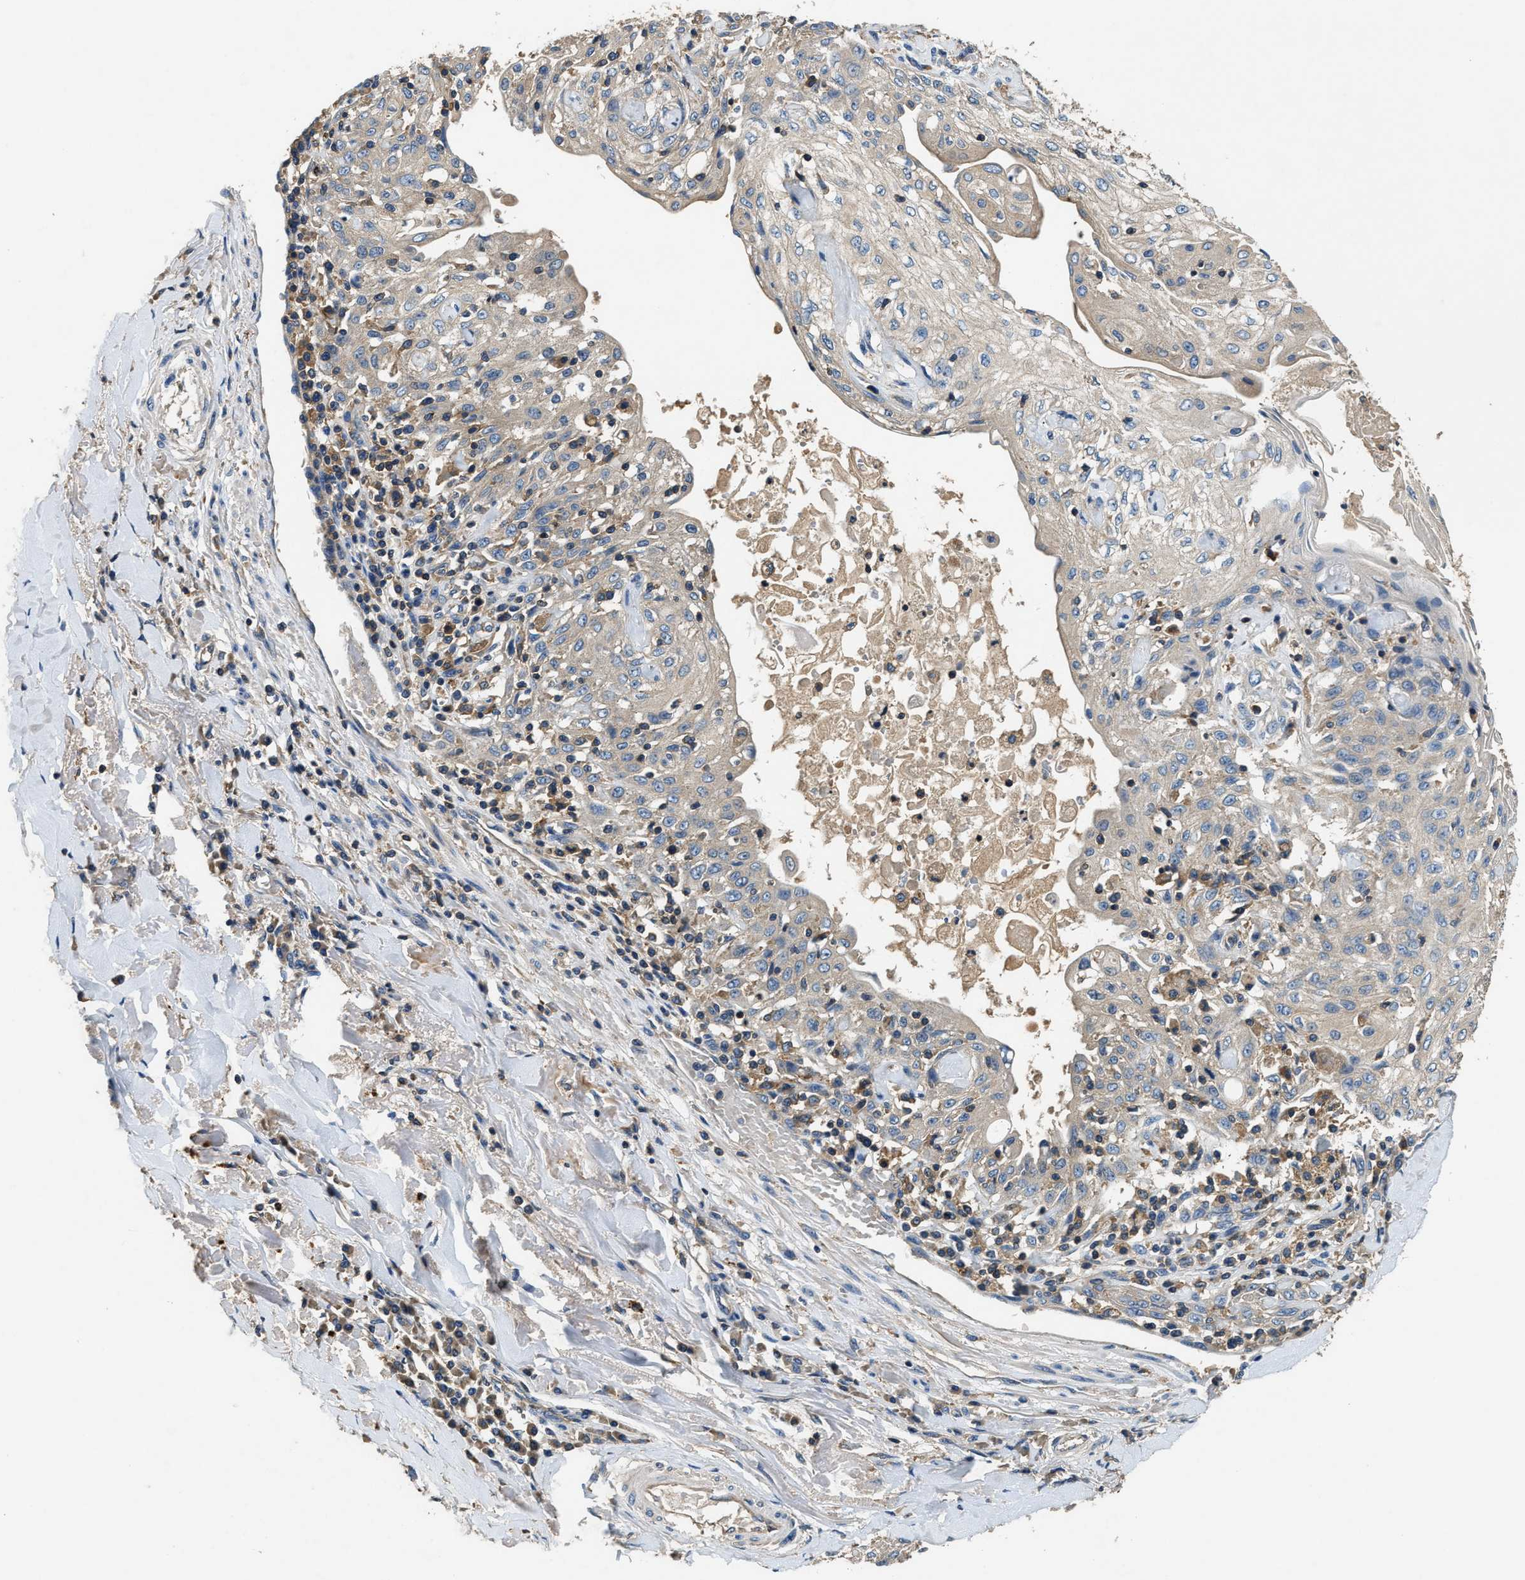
{"staining": {"intensity": "weak", "quantity": "<25%", "location": "cytoplasmic/membranous"}, "tissue": "skin cancer", "cell_type": "Tumor cells", "image_type": "cancer", "snomed": [{"axis": "morphology", "description": "Squamous cell carcinoma, NOS"}, {"axis": "morphology", "description": "Squamous cell carcinoma, metastatic, NOS"}, {"axis": "topography", "description": "Skin"}, {"axis": "topography", "description": "Lymph node"}], "caption": "IHC of human squamous cell carcinoma (skin) exhibits no expression in tumor cells.", "gene": "BLOC1S1", "patient": {"sex": "male", "age": 75}}